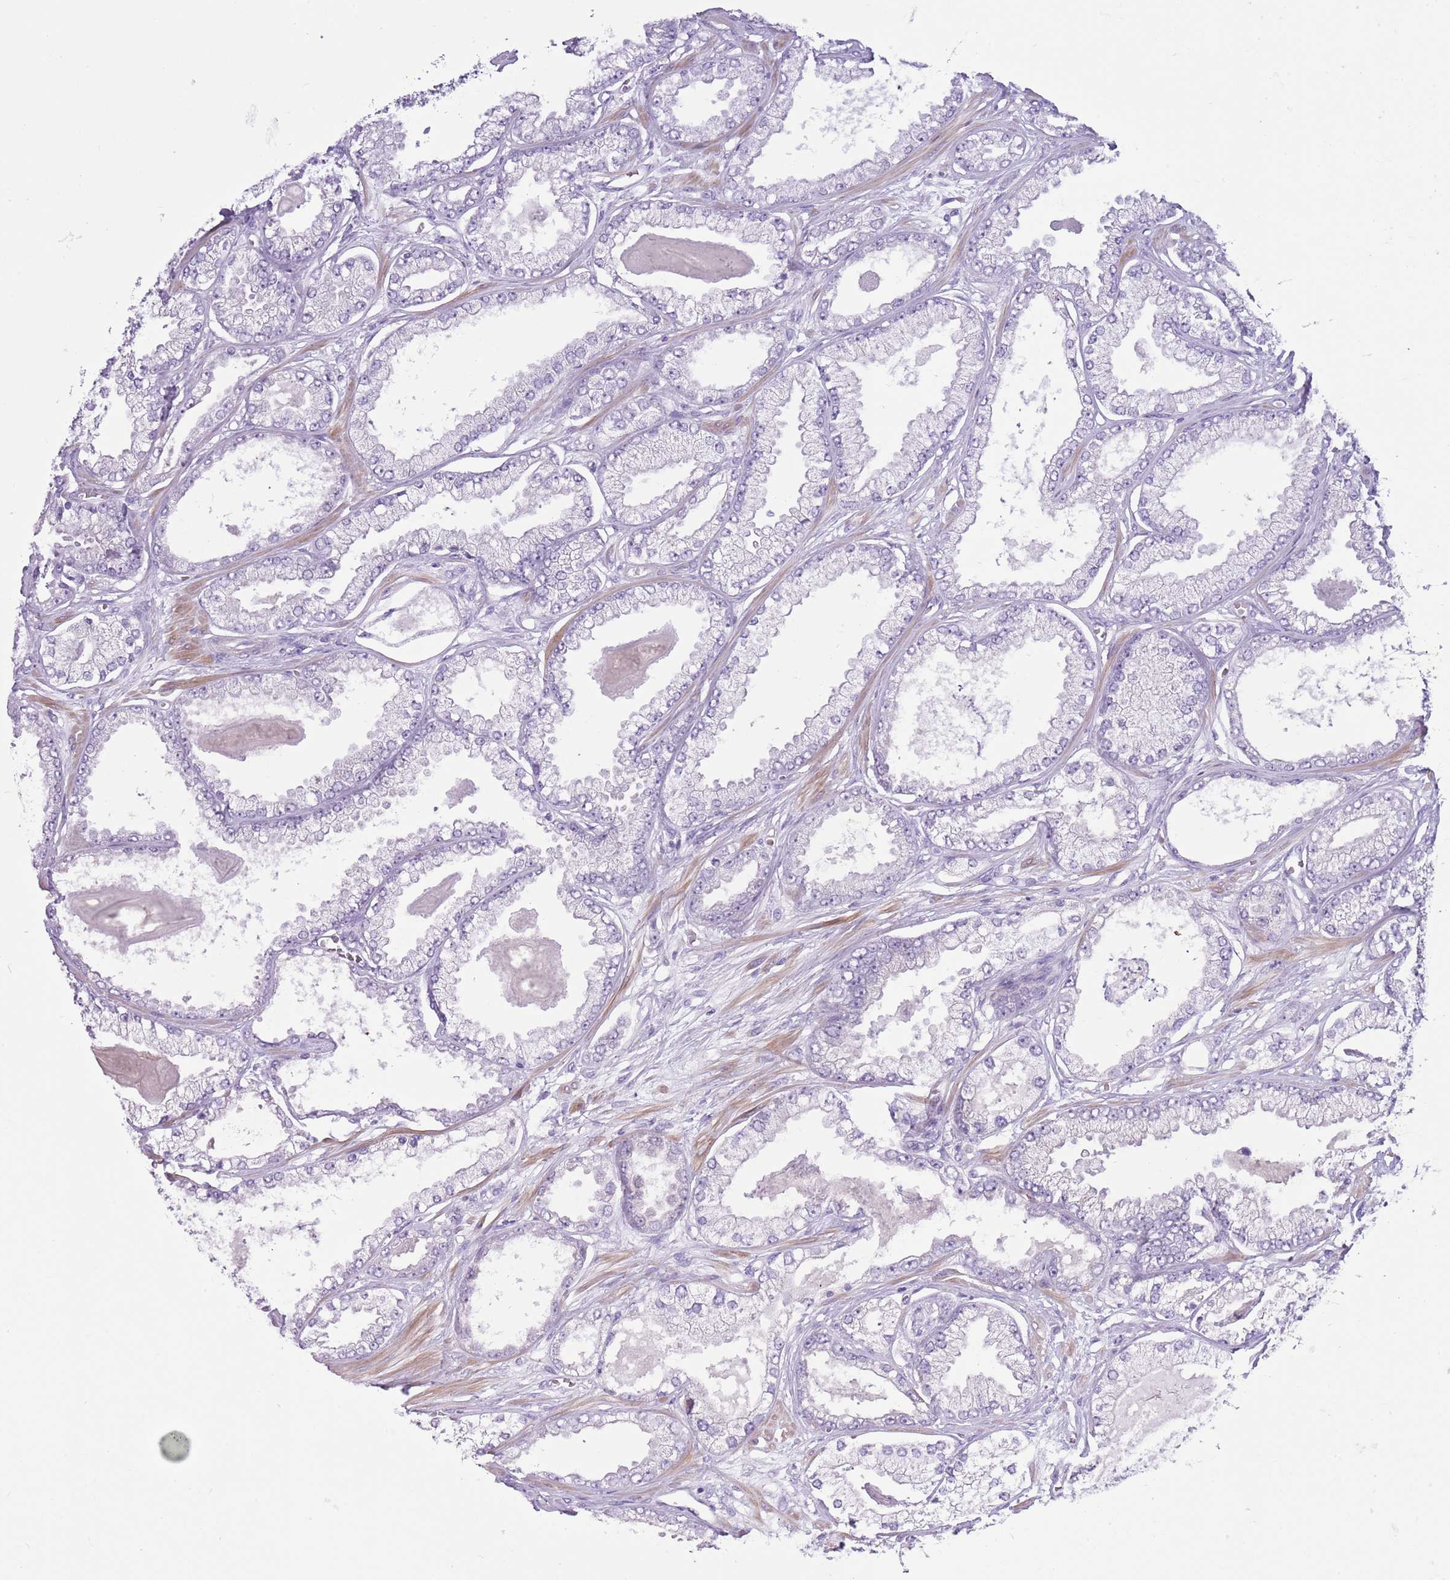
{"staining": {"intensity": "negative", "quantity": "none", "location": "none"}, "tissue": "prostate cancer", "cell_type": "Tumor cells", "image_type": "cancer", "snomed": [{"axis": "morphology", "description": "Adenocarcinoma, Low grade"}, {"axis": "topography", "description": "Prostate"}], "caption": "High power microscopy histopathology image of an immunohistochemistry (IHC) histopathology image of adenocarcinoma (low-grade) (prostate), revealing no significant positivity in tumor cells.", "gene": "OR6M1", "patient": {"sex": "male", "age": 64}}